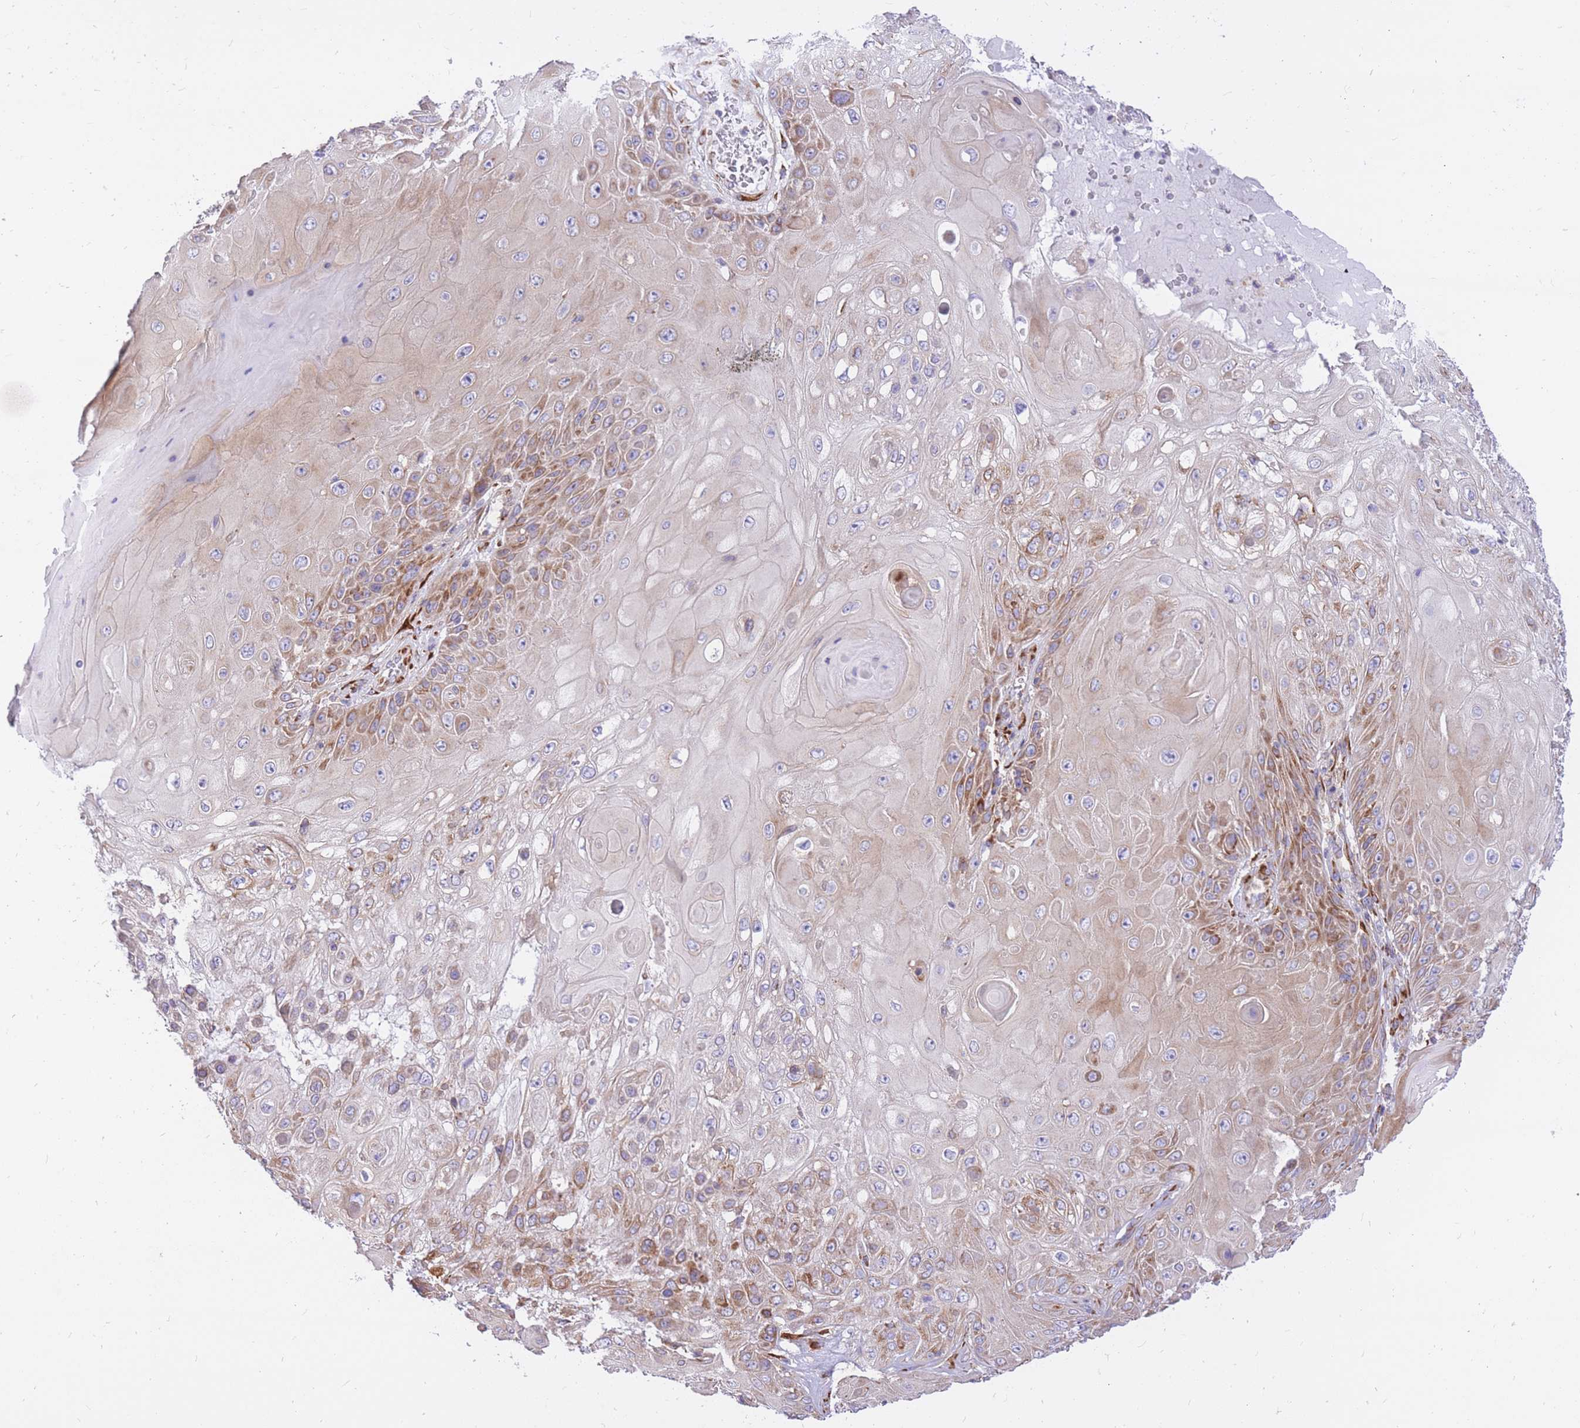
{"staining": {"intensity": "moderate", "quantity": "25%-75%", "location": "cytoplasmic/membranous"}, "tissue": "skin cancer", "cell_type": "Tumor cells", "image_type": "cancer", "snomed": [{"axis": "morphology", "description": "Normal tissue, NOS"}, {"axis": "morphology", "description": "Squamous cell carcinoma, NOS"}, {"axis": "topography", "description": "Skin"}, {"axis": "topography", "description": "Cartilage tissue"}], "caption": "Moderate cytoplasmic/membranous staining is seen in approximately 25%-75% of tumor cells in skin cancer (squamous cell carcinoma).", "gene": "GBP7", "patient": {"sex": "female", "age": 79}}